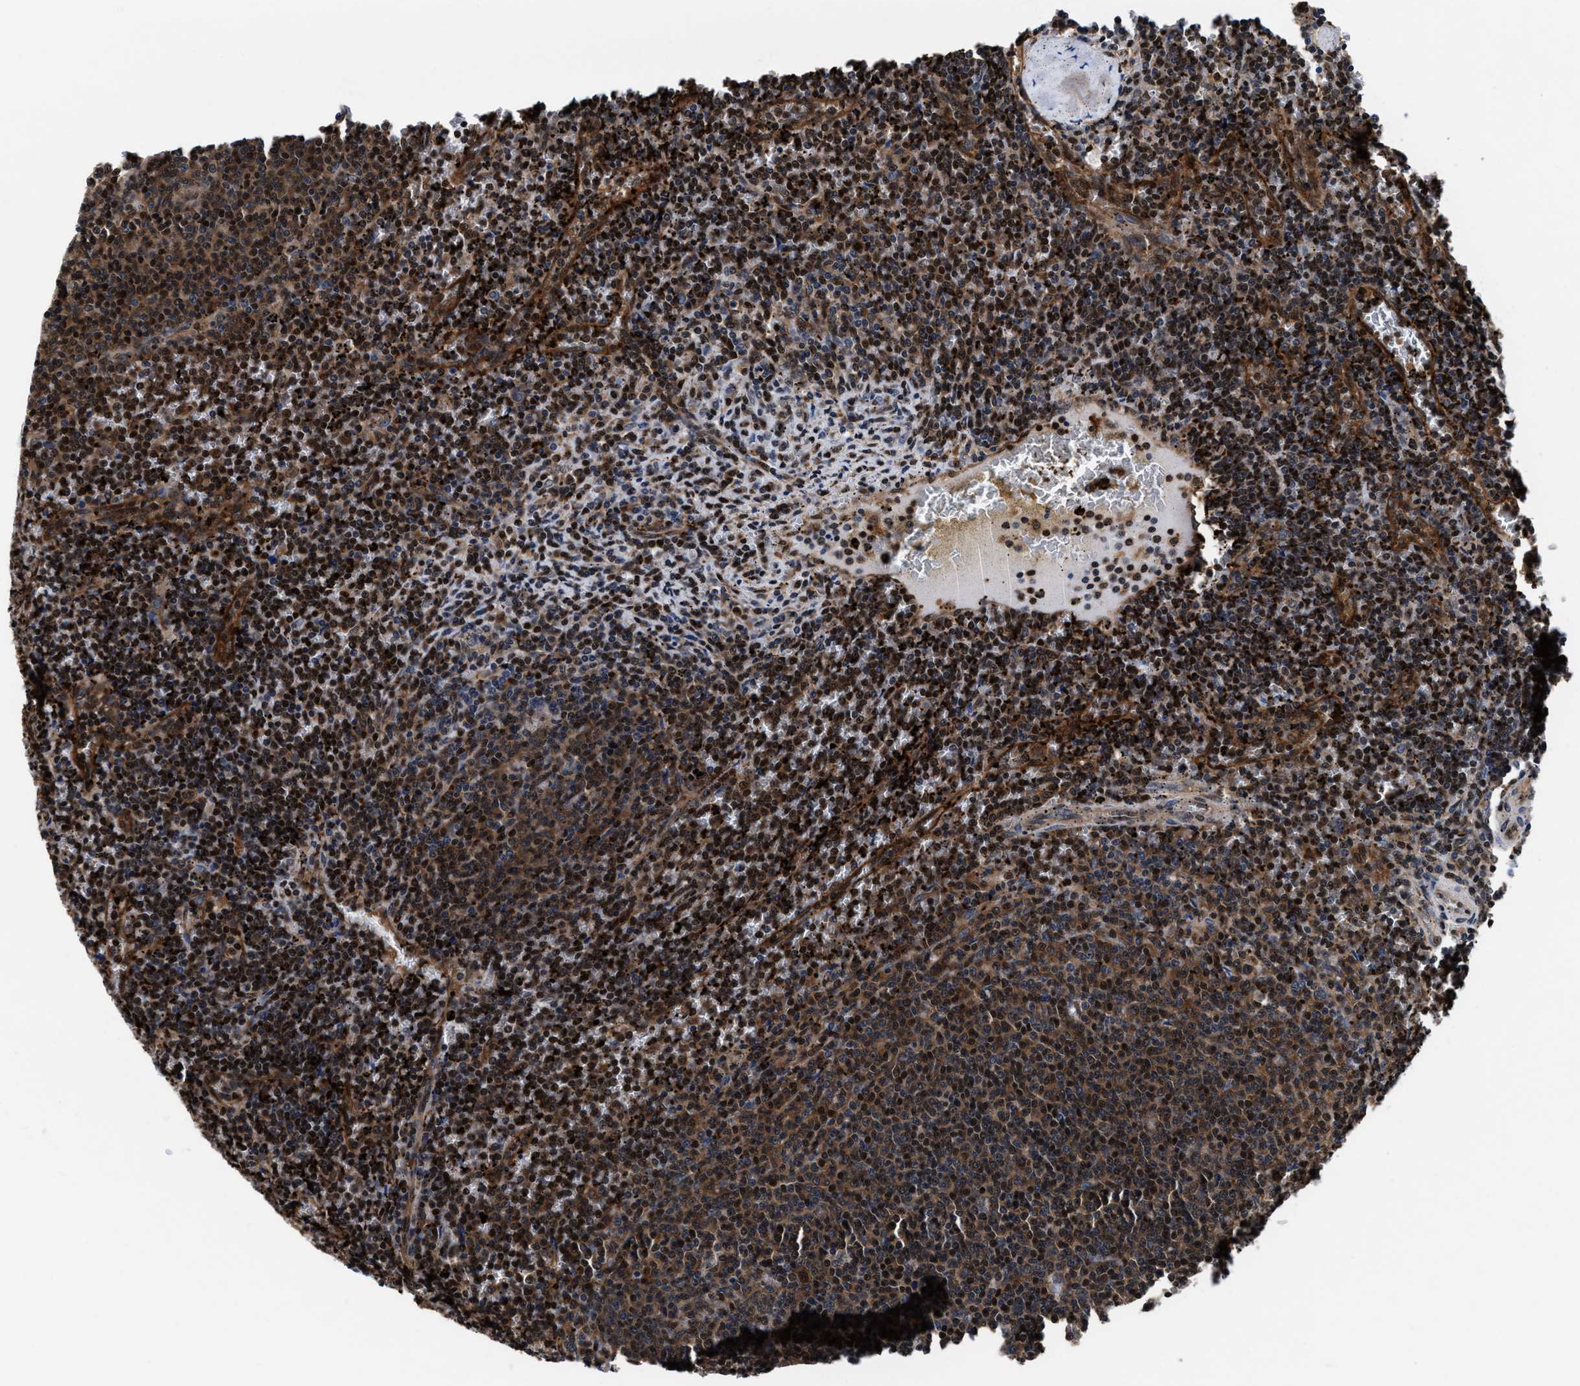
{"staining": {"intensity": "moderate", "quantity": "25%-75%", "location": "cytoplasmic/membranous,nuclear"}, "tissue": "lymphoma", "cell_type": "Tumor cells", "image_type": "cancer", "snomed": [{"axis": "morphology", "description": "Malignant lymphoma, non-Hodgkin's type, Low grade"}, {"axis": "topography", "description": "Spleen"}], "caption": "Moderate cytoplasmic/membranous and nuclear positivity is seen in about 25%-75% of tumor cells in low-grade malignant lymphoma, non-Hodgkin's type. (DAB IHC, brown staining for protein, blue staining for nuclei).", "gene": "ACLY", "patient": {"sex": "female", "age": 50}}